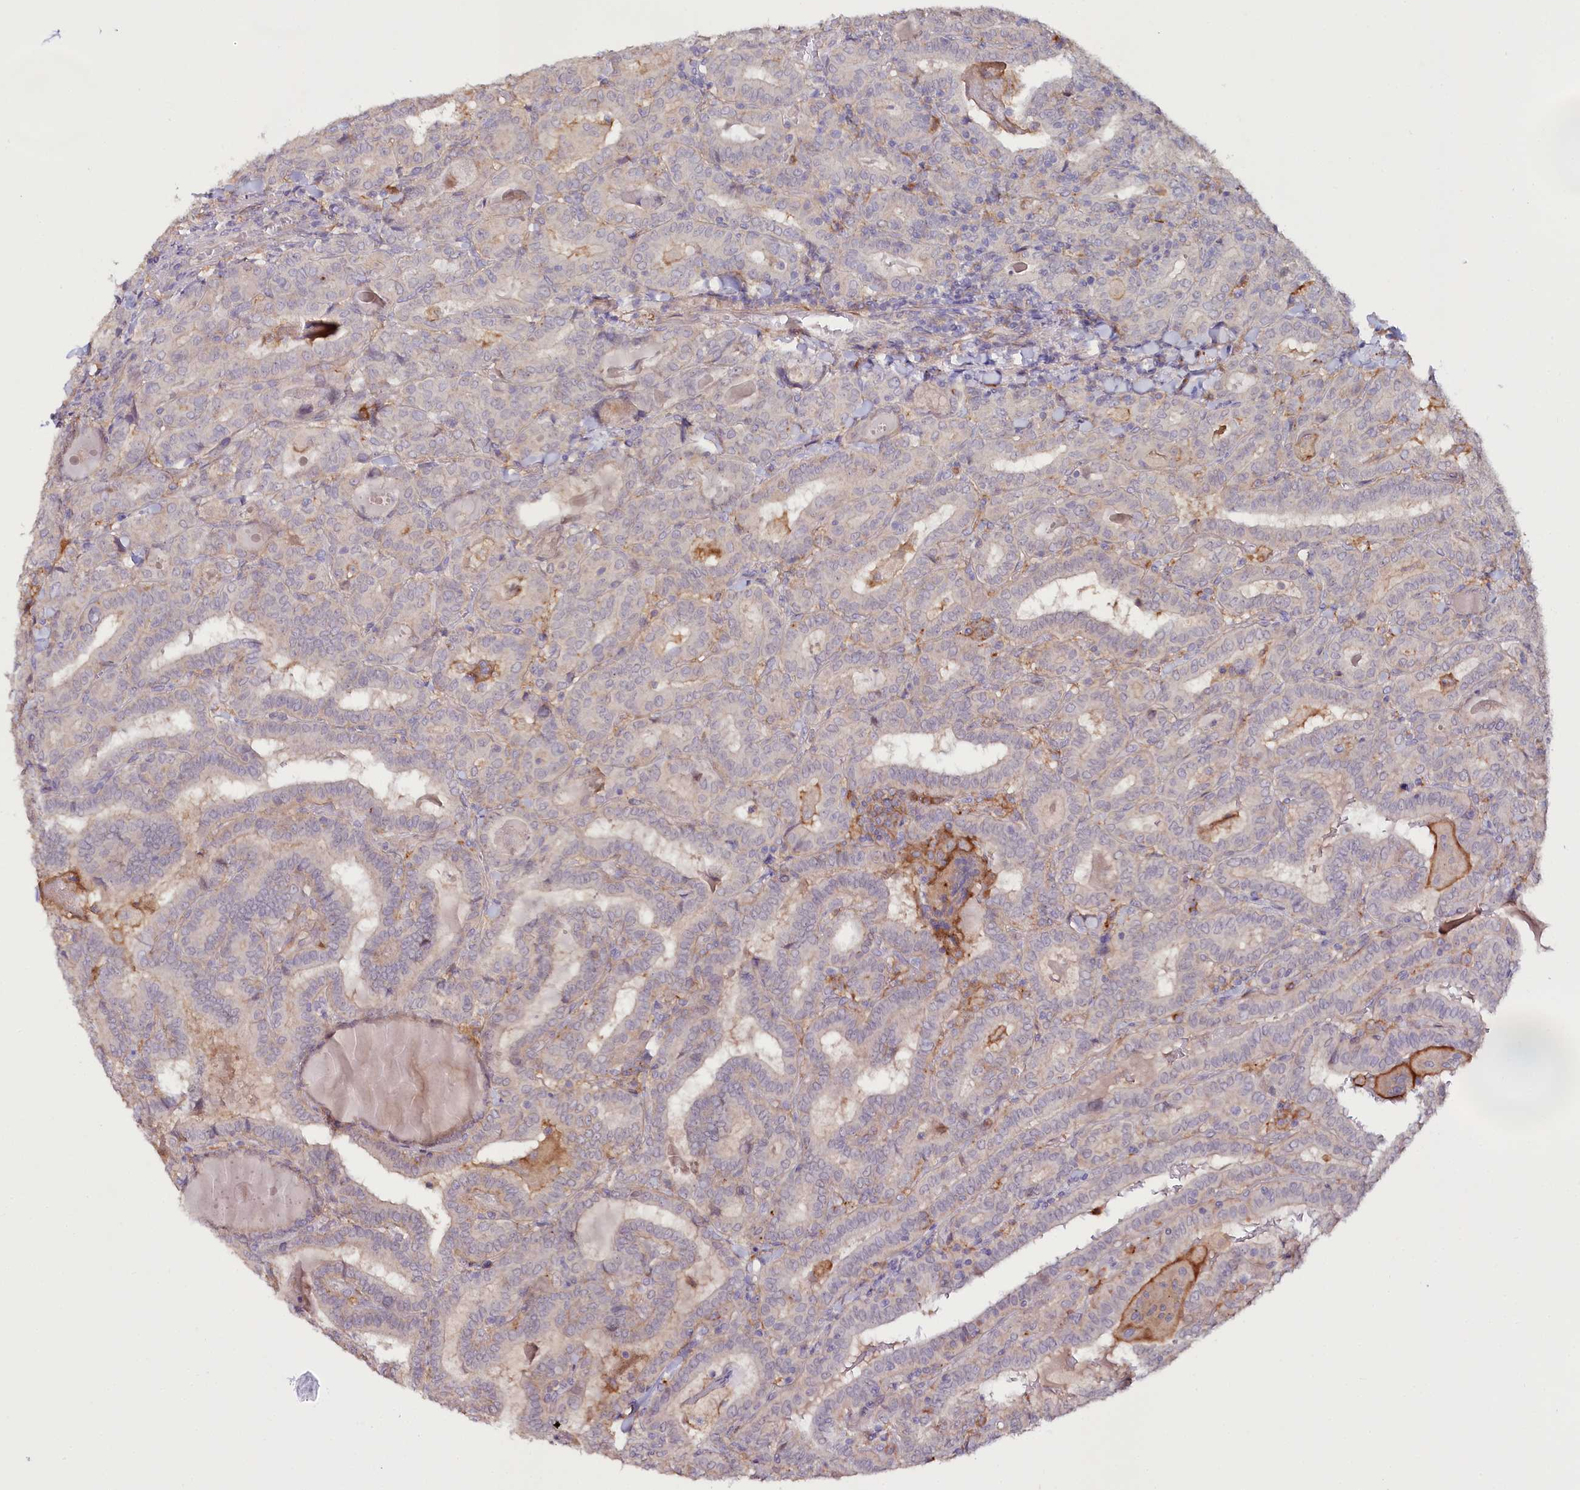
{"staining": {"intensity": "negative", "quantity": "none", "location": "none"}, "tissue": "thyroid cancer", "cell_type": "Tumor cells", "image_type": "cancer", "snomed": [{"axis": "morphology", "description": "Papillary adenocarcinoma, NOS"}, {"axis": "topography", "description": "Thyroid gland"}], "caption": "An image of thyroid cancer stained for a protein shows no brown staining in tumor cells.", "gene": "ALDH3B1", "patient": {"sex": "female", "age": 72}}